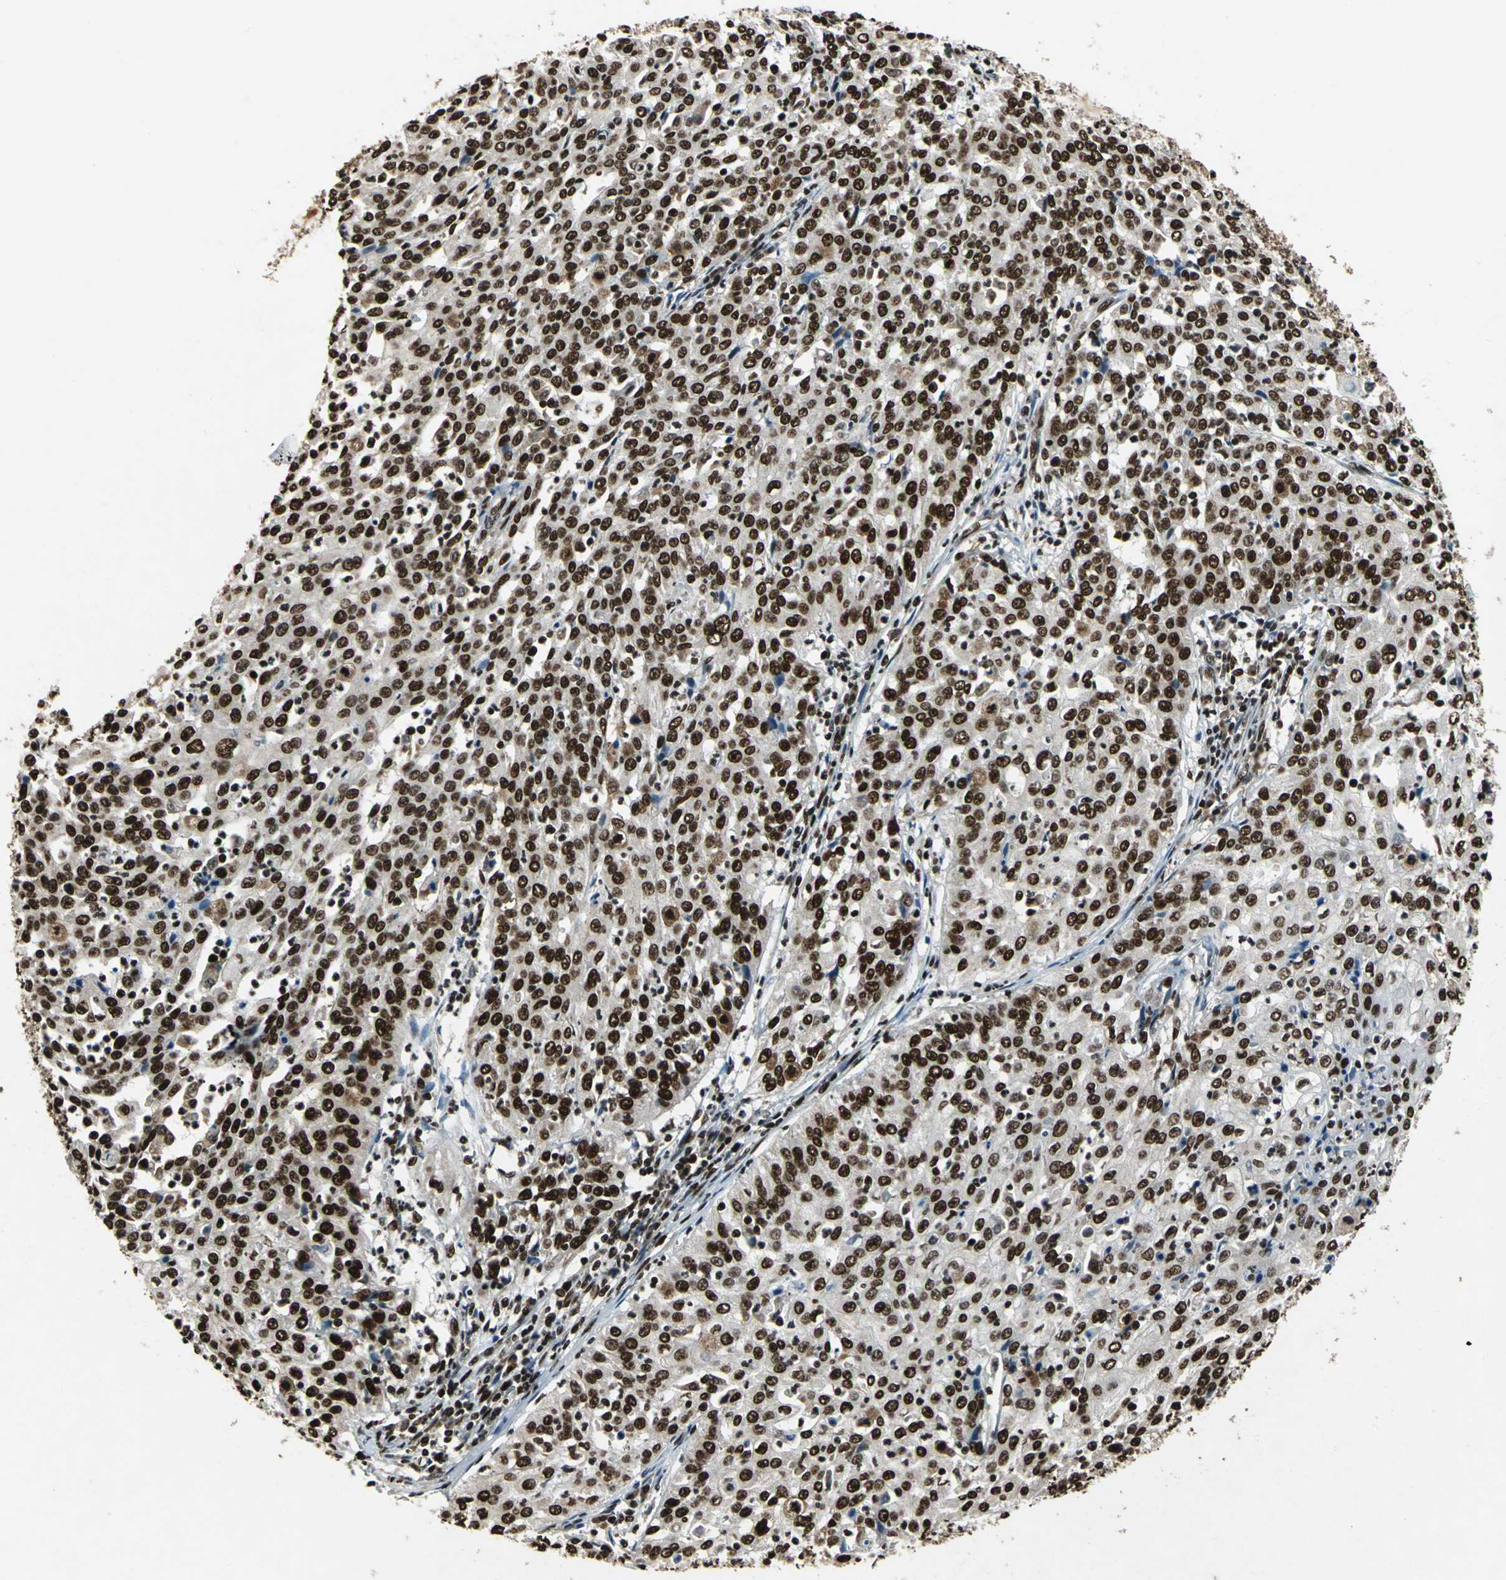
{"staining": {"intensity": "strong", "quantity": ">75%", "location": "nuclear"}, "tissue": "cervical cancer", "cell_type": "Tumor cells", "image_type": "cancer", "snomed": [{"axis": "morphology", "description": "Squamous cell carcinoma, NOS"}, {"axis": "topography", "description": "Cervix"}], "caption": "Protein analysis of squamous cell carcinoma (cervical) tissue shows strong nuclear positivity in approximately >75% of tumor cells.", "gene": "MTA2", "patient": {"sex": "female", "age": 39}}